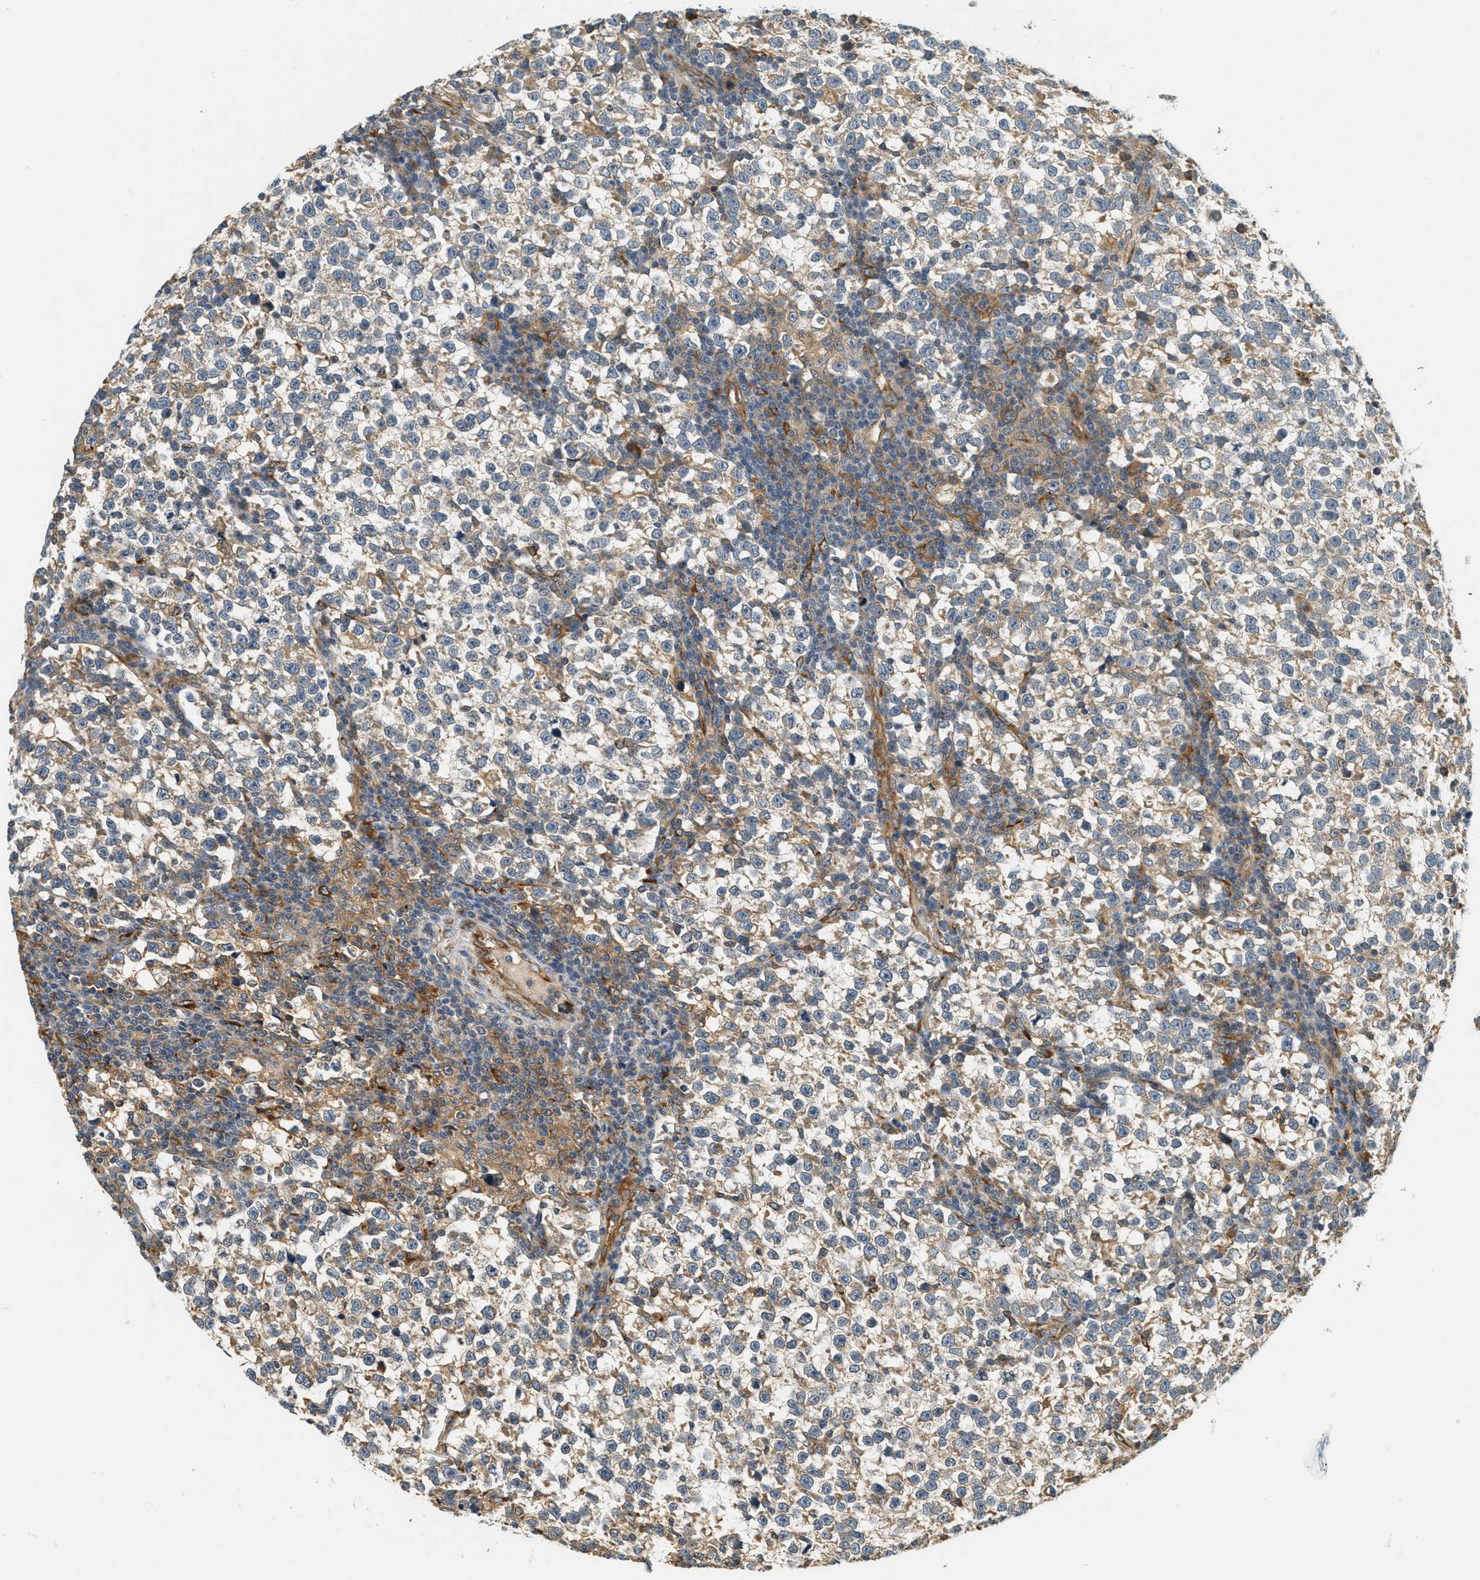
{"staining": {"intensity": "weak", "quantity": "<25%", "location": "cytoplasmic/membranous"}, "tissue": "testis cancer", "cell_type": "Tumor cells", "image_type": "cancer", "snomed": [{"axis": "morphology", "description": "Normal tissue, NOS"}, {"axis": "morphology", "description": "Seminoma, NOS"}, {"axis": "topography", "description": "Testis"}], "caption": "The image exhibits no staining of tumor cells in testis cancer (seminoma).", "gene": "PDK1", "patient": {"sex": "male", "age": 43}}